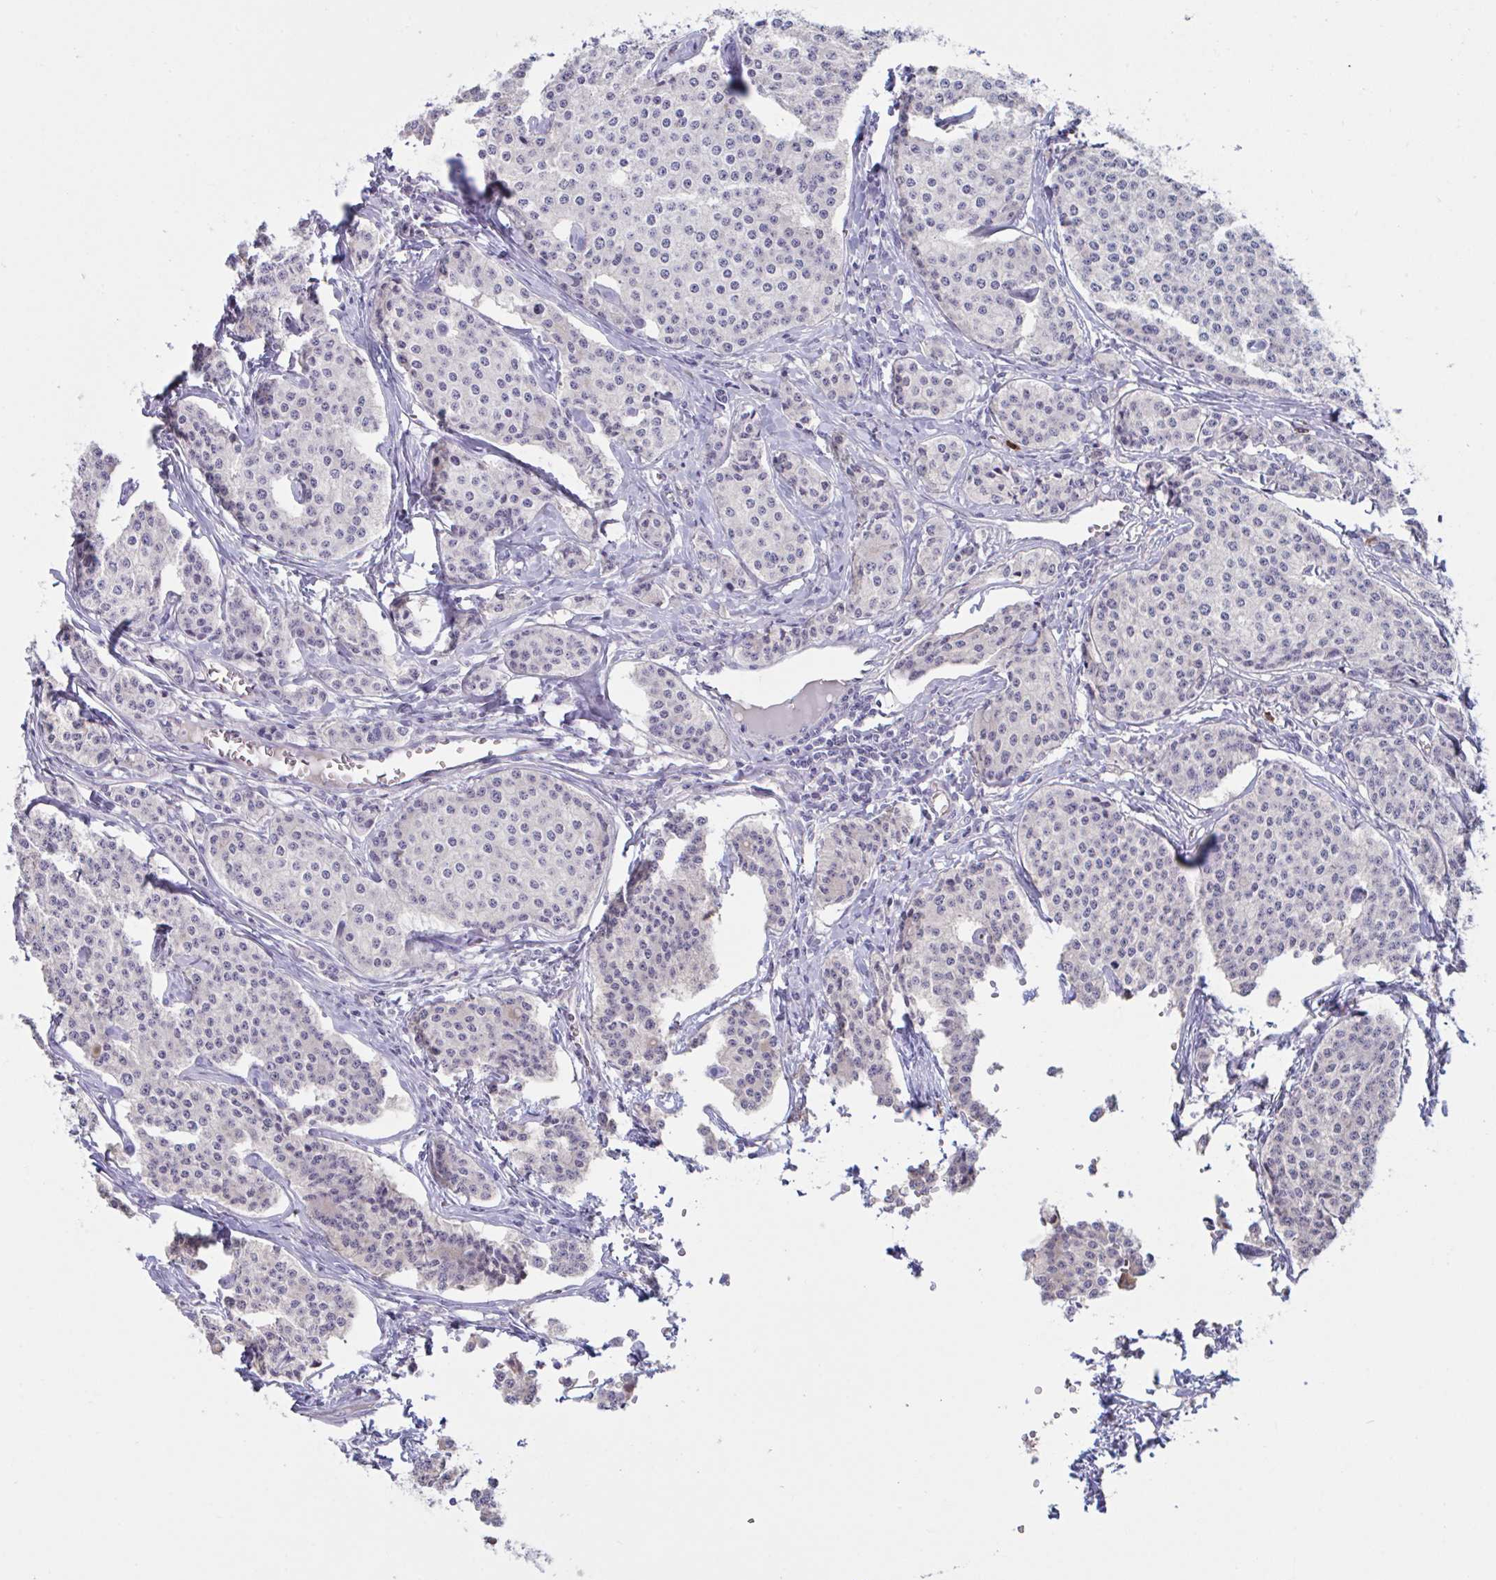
{"staining": {"intensity": "negative", "quantity": "none", "location": "none"}, "tissue": "carcinoid", "cell_type": "Tumor cells", "image_type": "cancer", "snomed": [{"axis": "morphology", "description": "Carcinoid, malignant, NOS"}, {"axis": "topography", "description": "Small intestine"}], "caption": "Immunohistochemical staining of carcinoid reveals no significant expression in tumor cells.", "gene": "MS4A14", "patient": {"sex": "female", "age": 64}}